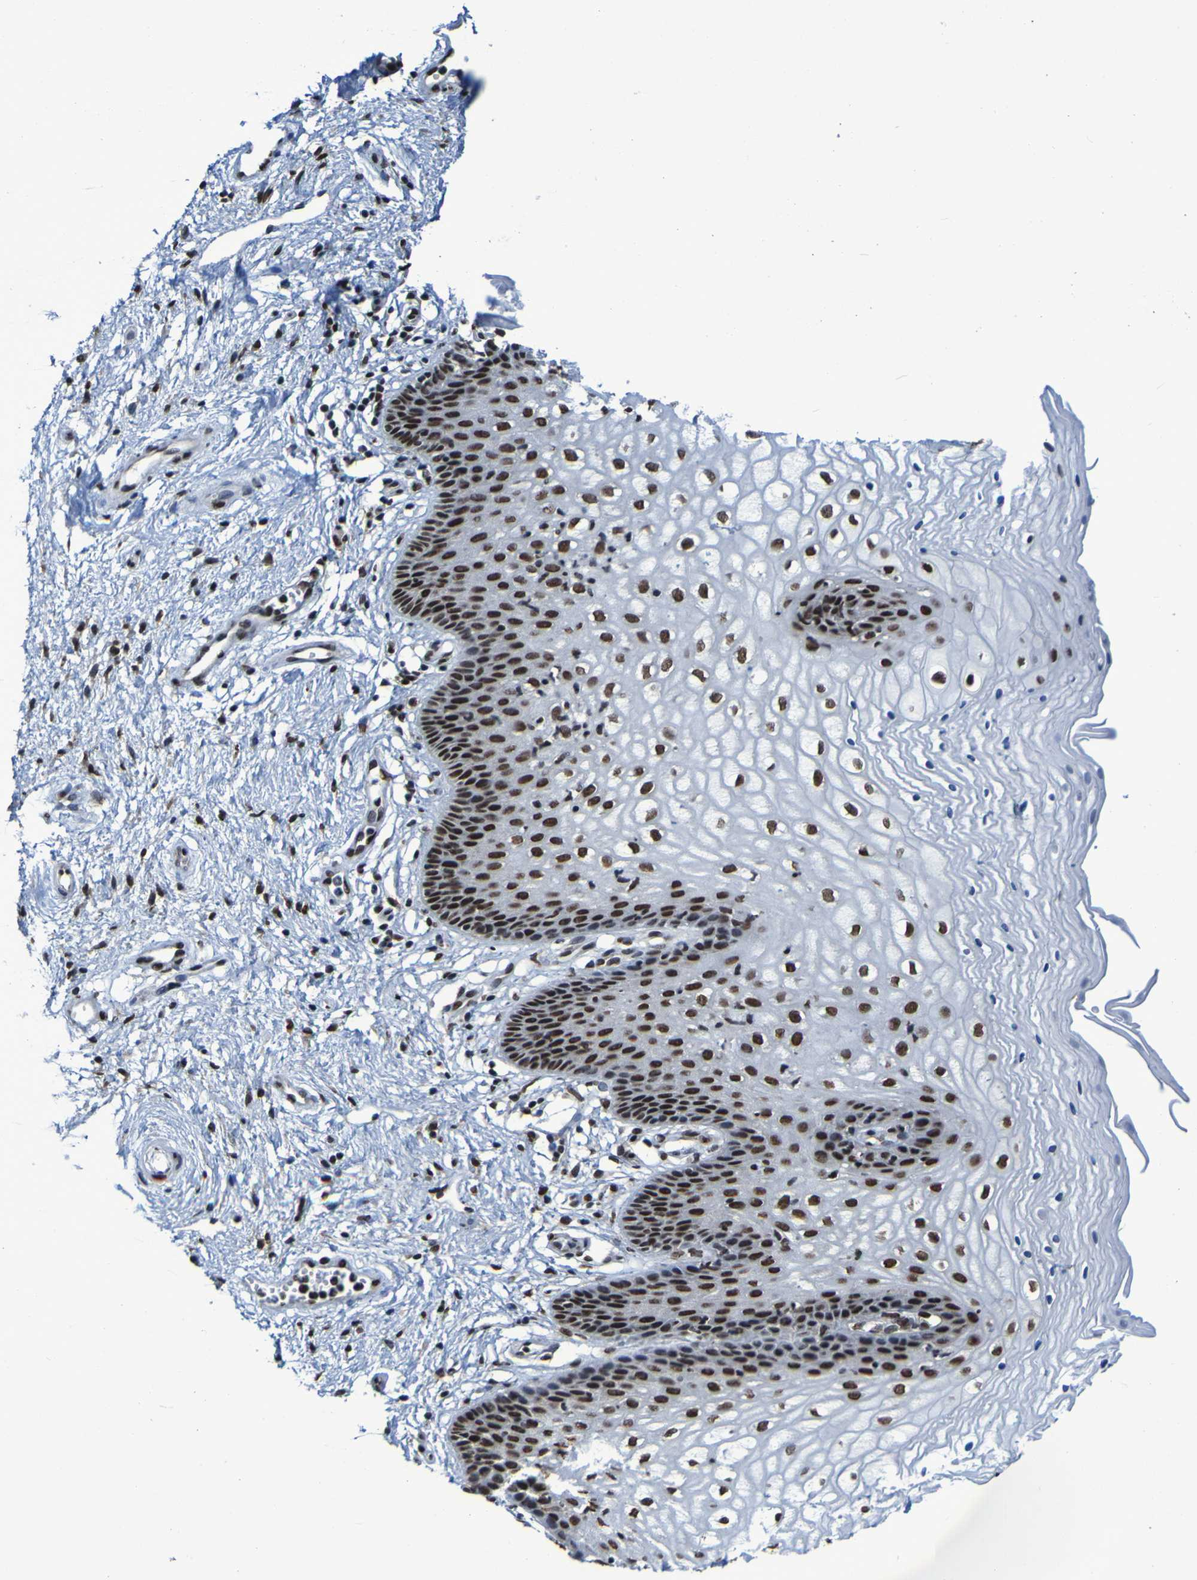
{"staining": {"intensity": "strong", "quantity": ">75%", "location": "nuclear"}, "tissue": "vagina", "cell_type": "Squamous epithelial cells", "image_type": "normal", "snomed": [{"axis": "morphology", "description": "Normal tissue, NOS"}, {"axis": "topography", "description": "Vagina"}], "caption": "A histopathology image of vagina stained for a protein demonstrates strong nuclear brown staining in squamous epithelial cells.", "gene": "HNRNPR", "patient": {"sex": "female", "age": 34}}